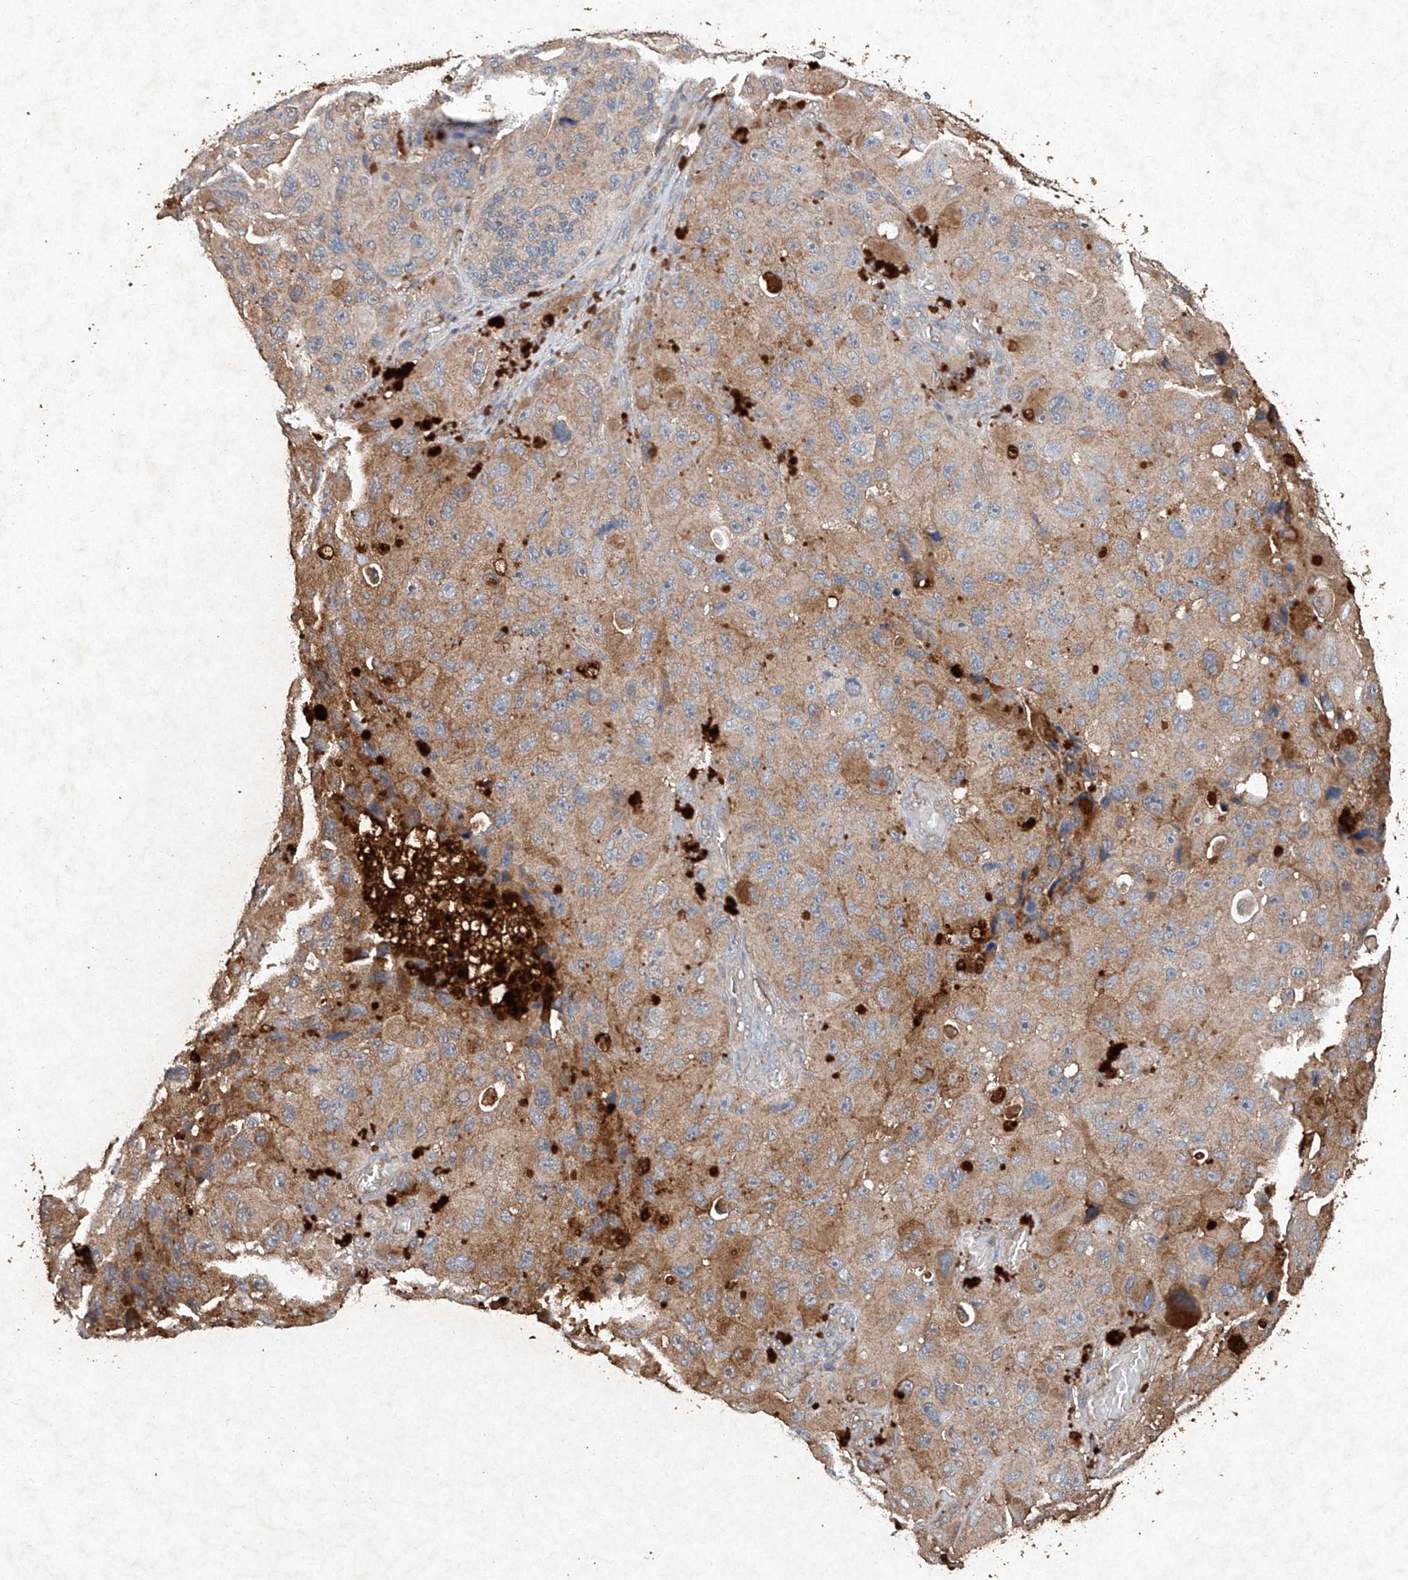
{"staining": {"intensity": "weak", "quantity": ">75%", "location": "cytoplasmic/membranous"}, "tissue": "melanoma", "cell_type": "Tumor cells", "image_type": "cancer", "snomed": [{"axis": "morphology", "description": "Malignant melanoma, NOS"}, {"axis": "topography", "description": "Skin"}], "caption": "The image reveals immunohistochemical staining of malignant melanoma. There is weak cytoplasmic/membranous staining is identified in approximately >75% of tumor cells.", "gene": "STK3", "patient": {"sex": "female", "age": 73}}